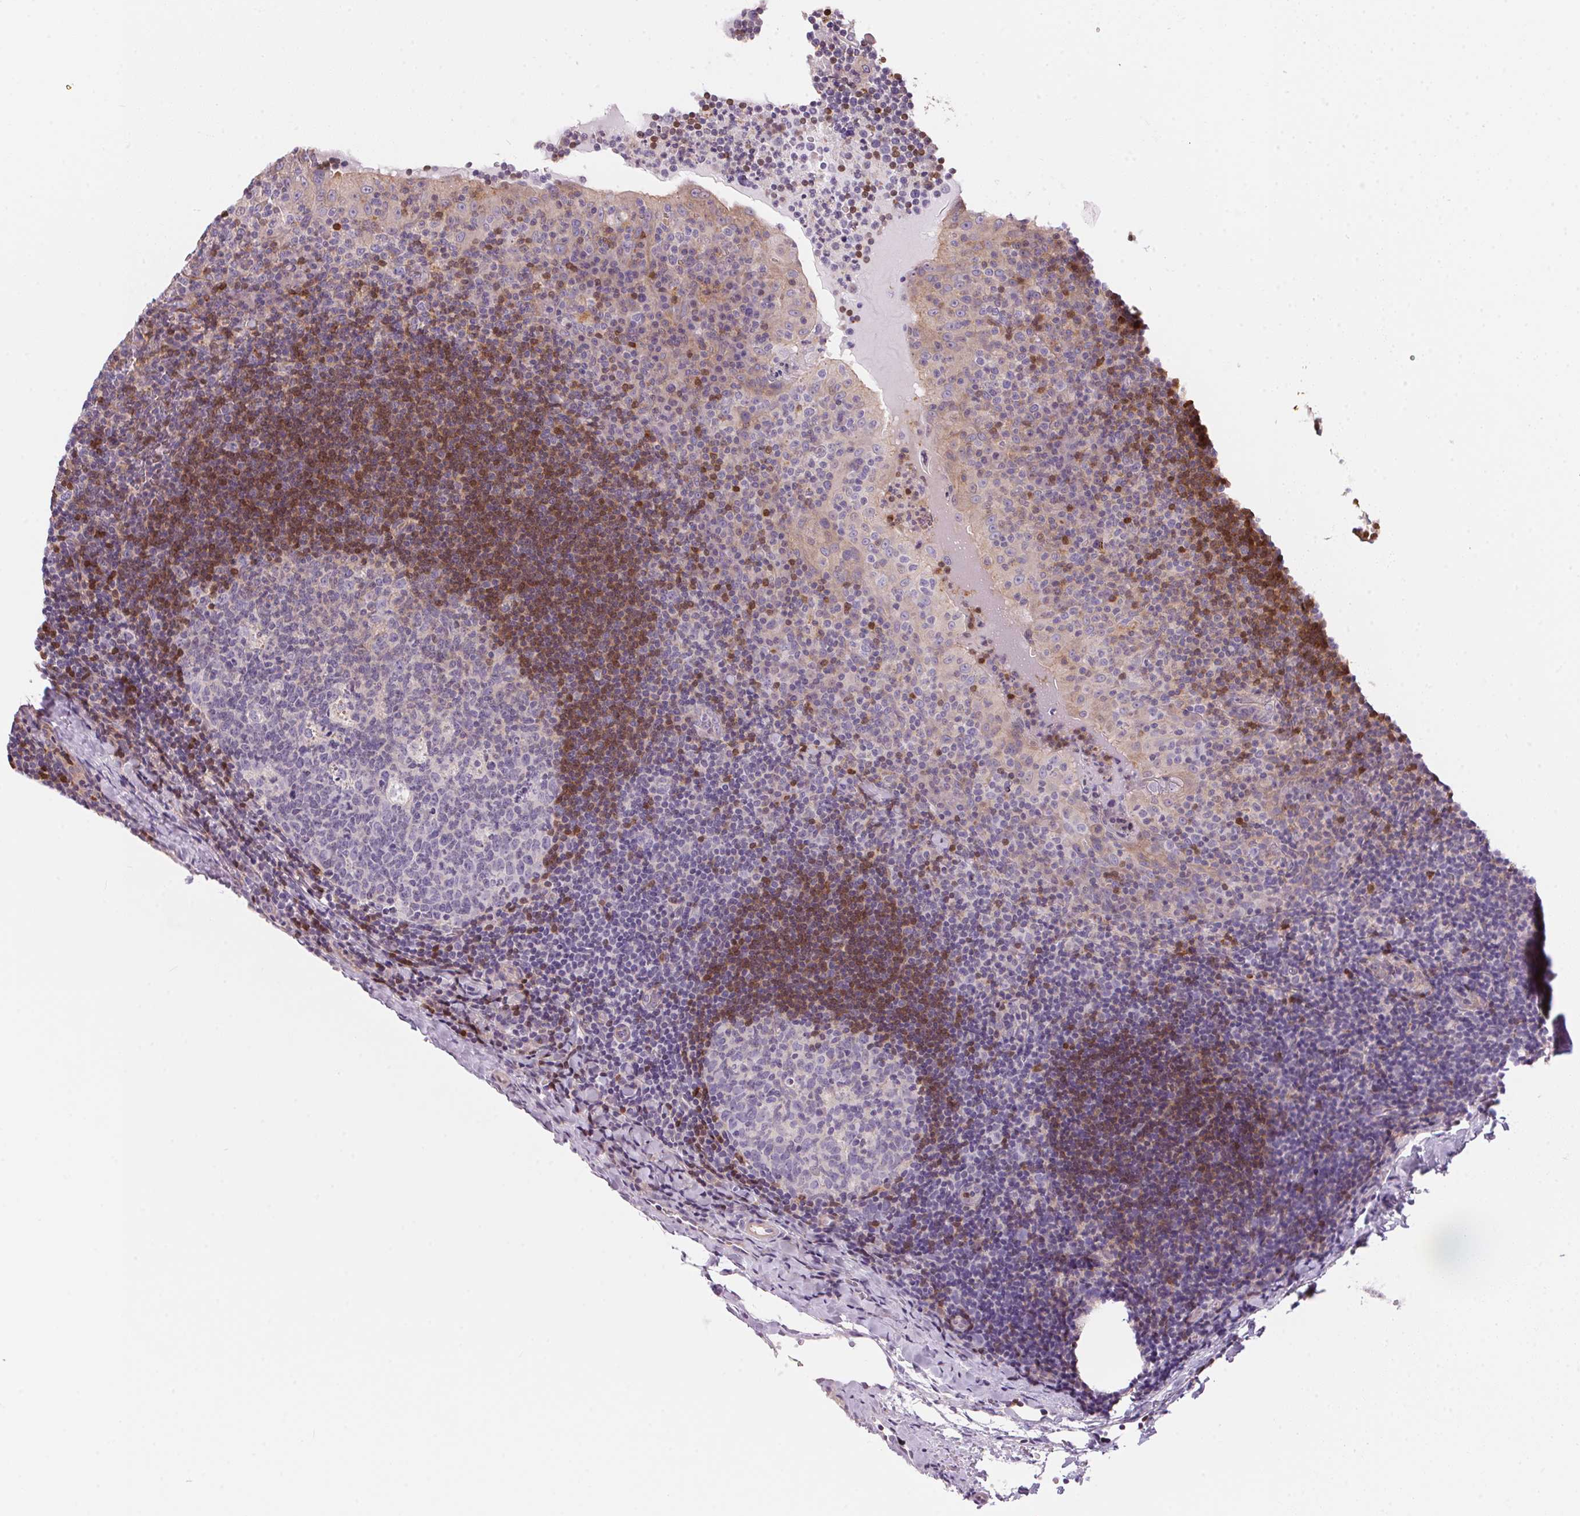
{"staining": {"intensity": "negative", "quantity": "none", "location": "none"}, "tissue": "tonsil", "cell_type": "Germinal center cells", "image_type": "normal", "snomed": [{"axis": "morphology", "description": "Normal tissue, NOS"}, {"axis": "topography", "description": "Tonsil"}], "caption": "High magnification brightfield microscopy of unremarkable tonsil stained with DAB (3,3'-diaminobenzidine) (brown) and counterstained with hematoxylin (blue): germinal center cells show no significant expression.", "gene": "UNC13B", "patient": {"sex": "male", "age": 17}}